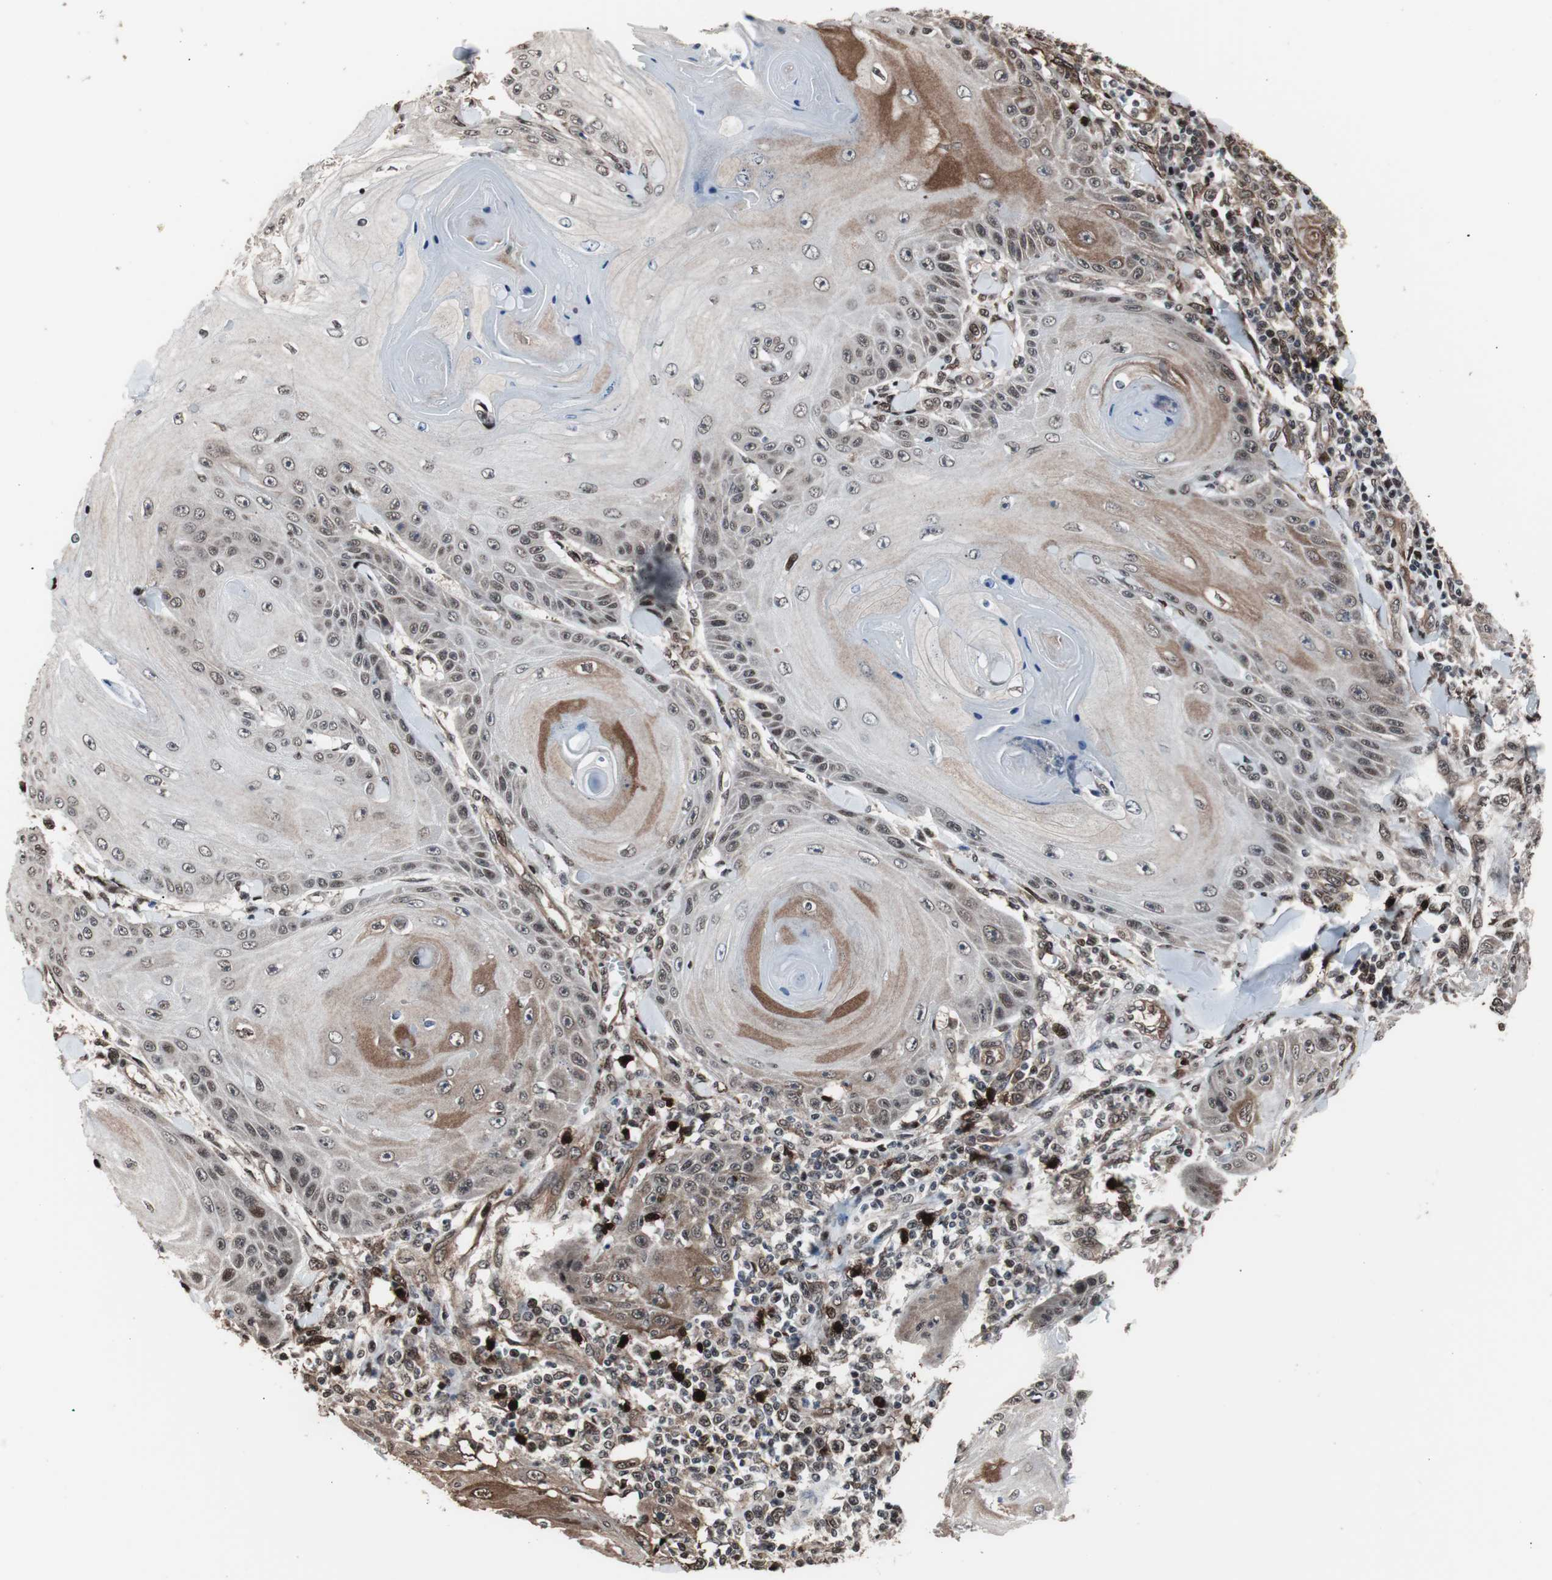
{"staining": {"intensity": "moderate", "quantity": "25%-75%", "location": "cytoplasmic/membranous"}, "tissue": "skin cancer", "cell_type": "Tumor cells", "image_type": "cancer", "snomed": [{"axis": "morphology", "description": "Squamous cell carcinoma, NOS"}, {"axis": "topography", "description": "Skin"}], "caption": "High-magnification brightfield microscopy of squamous cell carcinoma (skin) stained with DAB (3,3'-diaminobenzidine) (brown) and counterstained with hematoxylin (blue). tumor cells exhibit moderate cytoplasmic/membranous positivity is present in about25%-75% of cells.", "gene": "POGZ", "patient": {"sex": "female", "age": 78}}